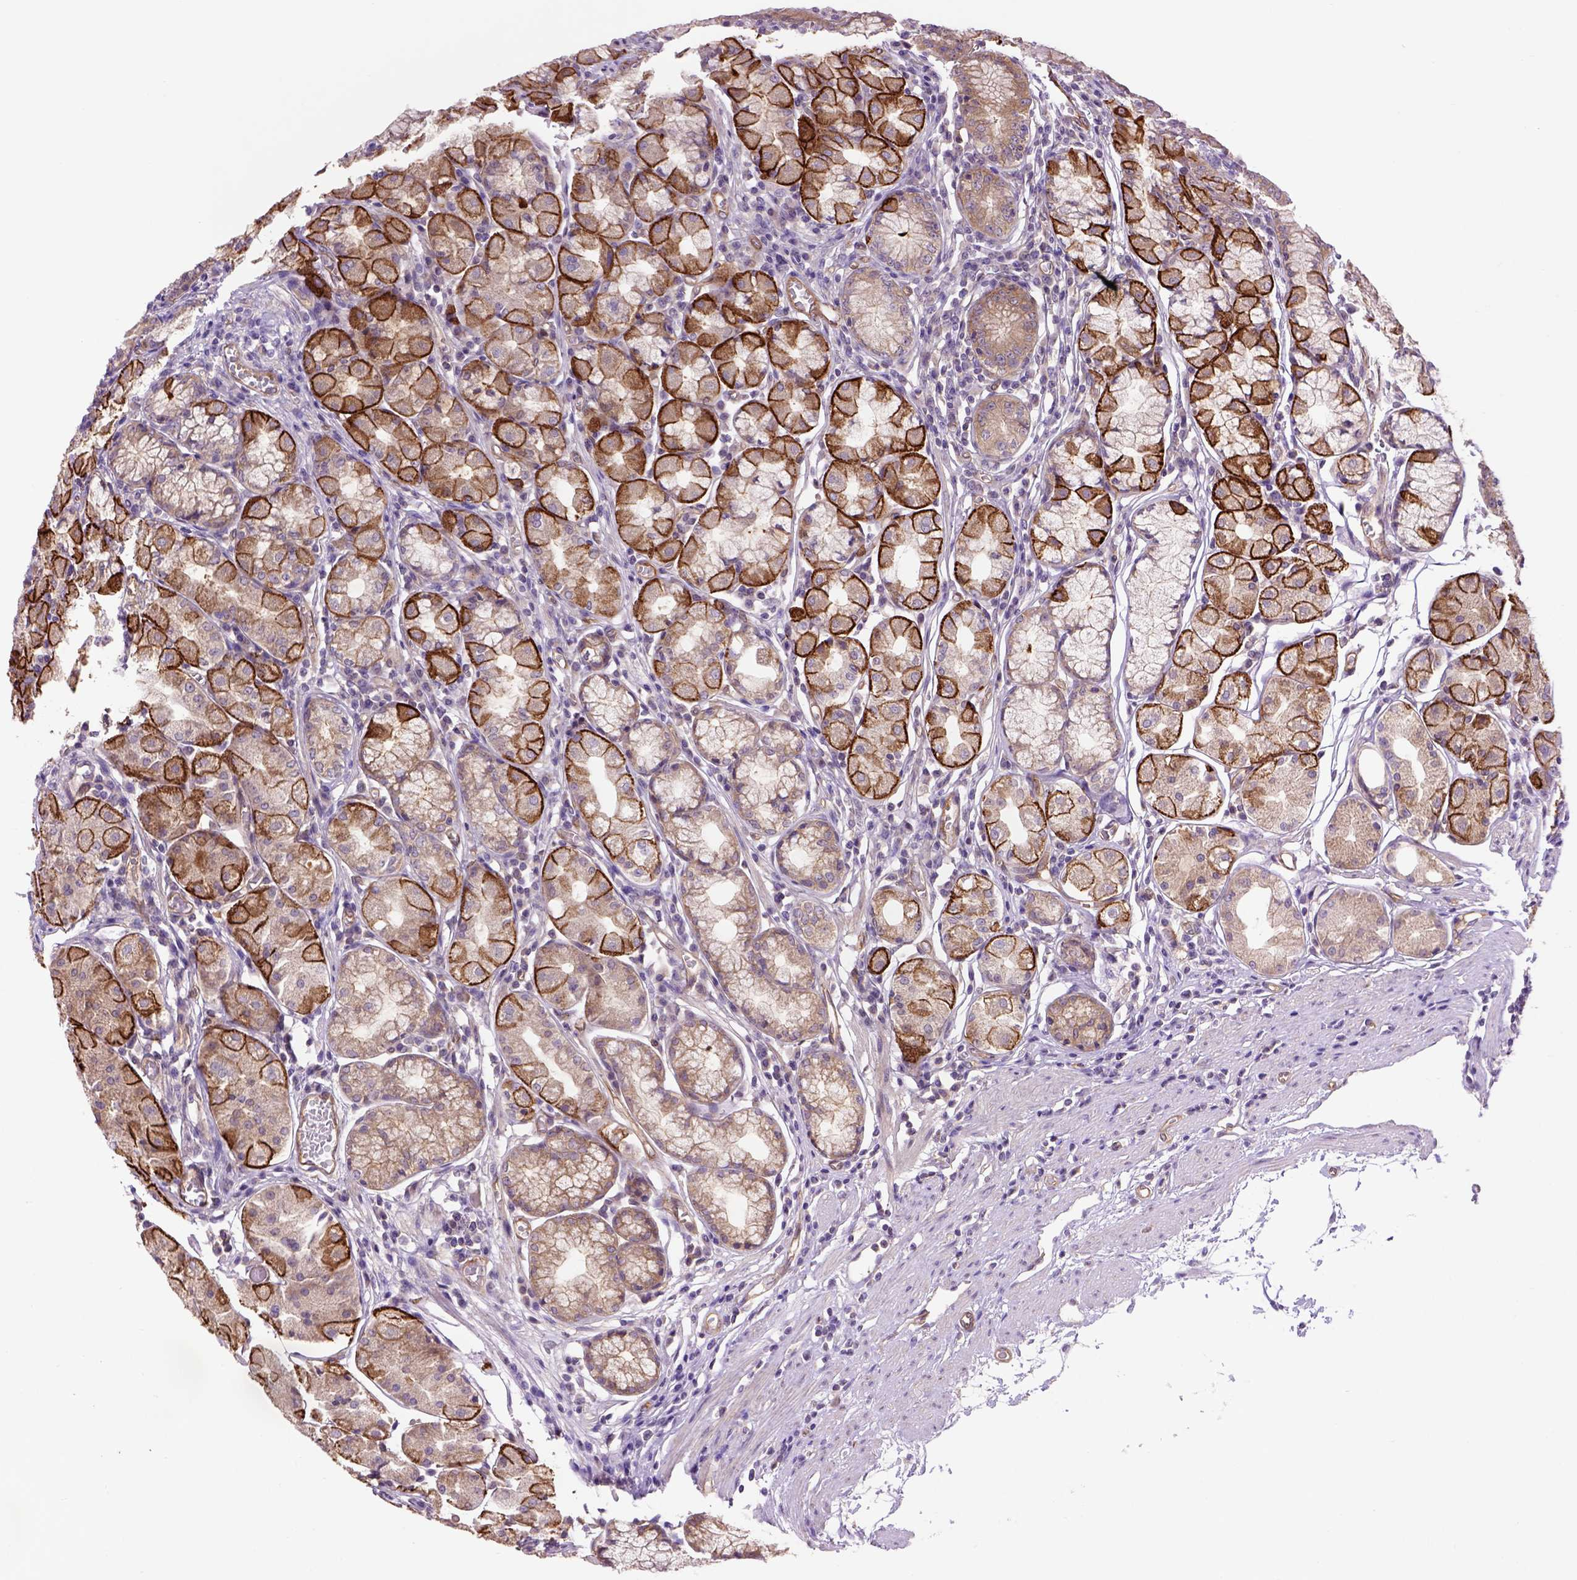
{"staining": {"intensity": "strong", "quantity": "25%-75%", "location": "cytoplasmic/membranous"}, "tissue": "stomach", "cell_type": "Glandular cells", "image_type": "normal", "snomed": [{"axis": "morphology", "description": "Normal tissue, NOS"}, {"axis": "topography", "description": "Stomach"}], "caption": "The photomicrograph reveals staining of normal stomach, revealing strong cytoplasmic/membranous protein staining (brown color) within glandular cells. (DAB (3,3'-diaminobenzidine) IHC, brown staining for protein, blue staining for nuclei).", "gene": "CASKIN2", "patient": {"sex": "male", "age": 55}}